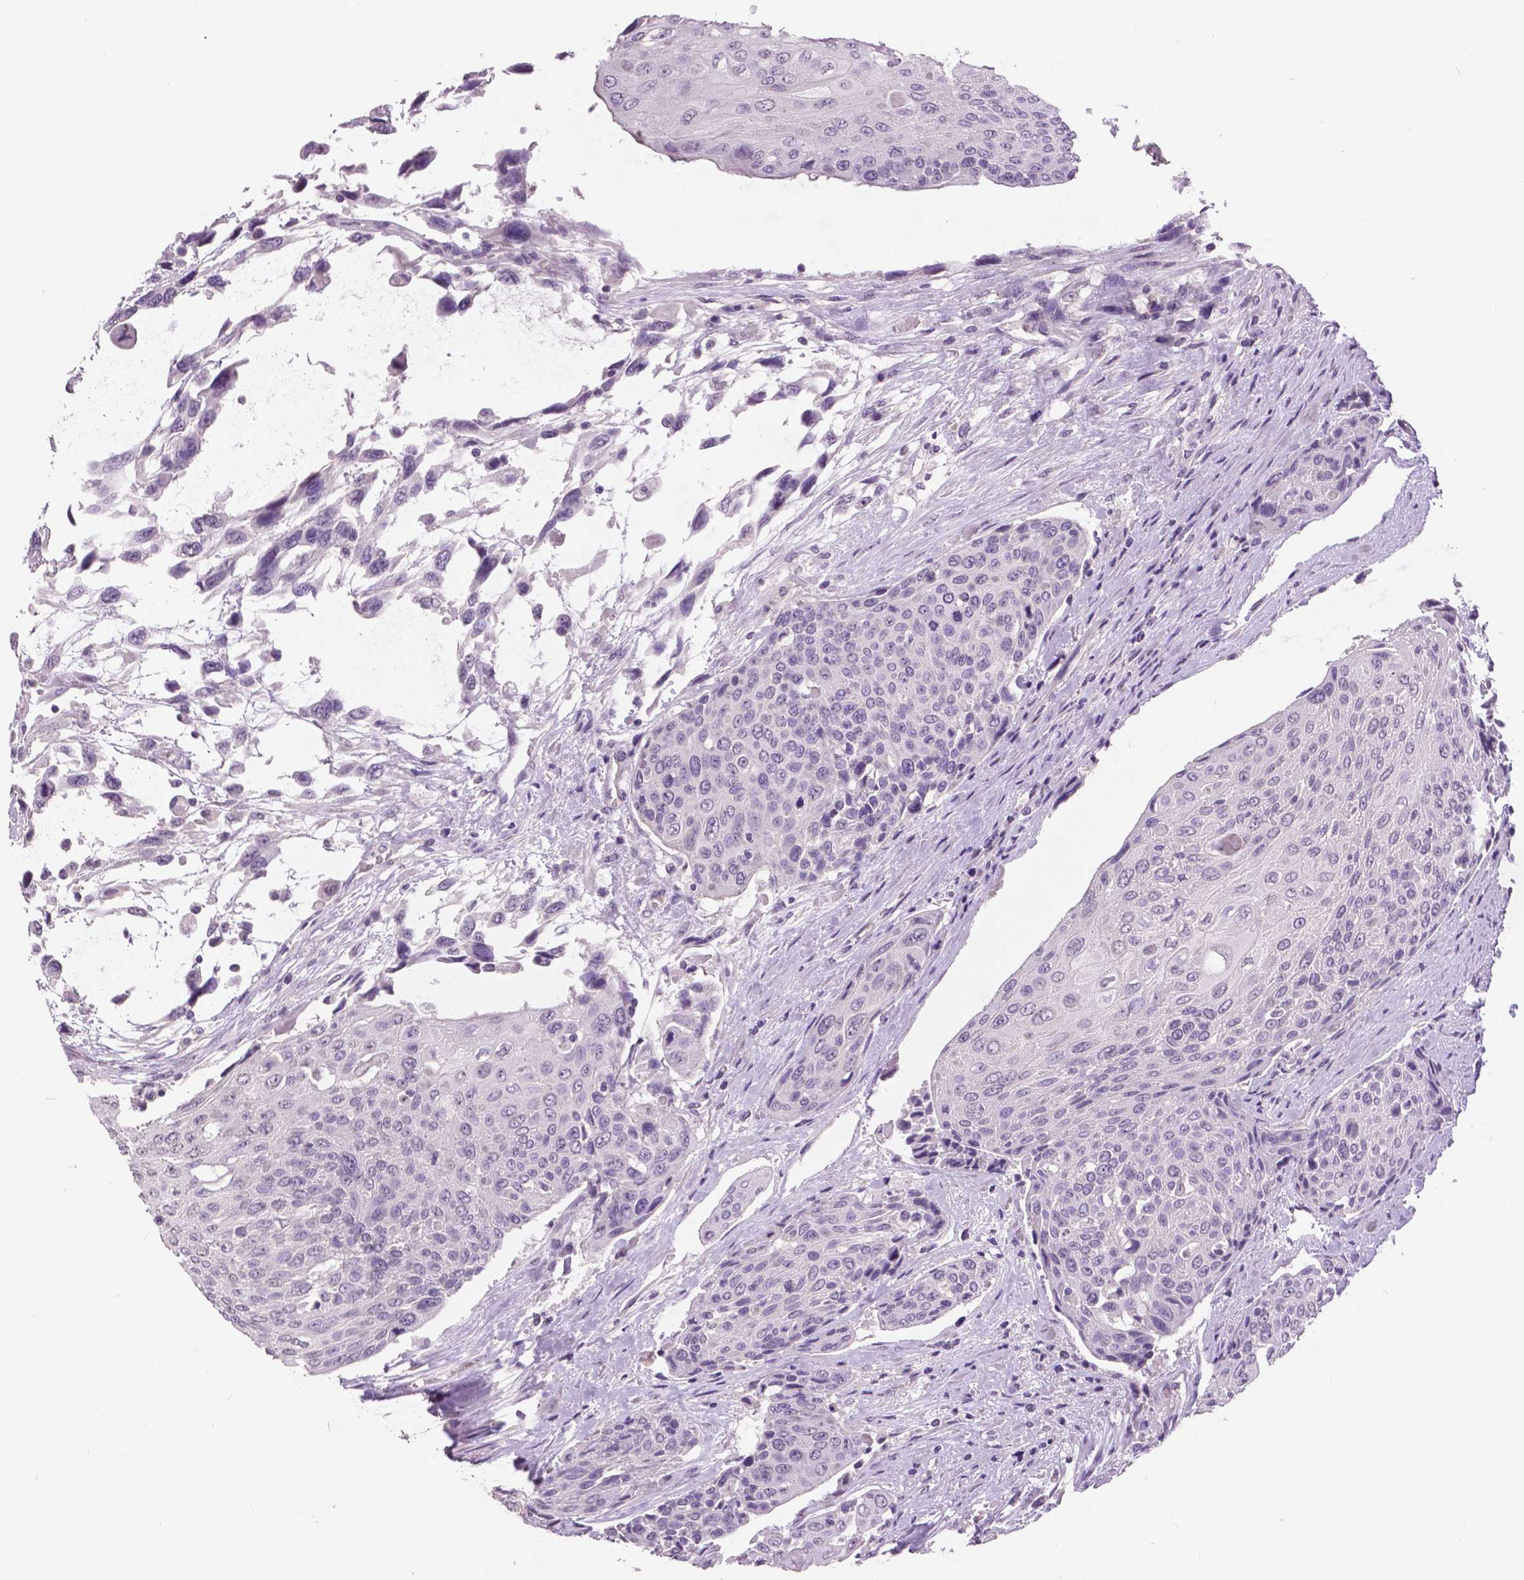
{"staining": {"intensity": "negative", "quantity": "none", "location": "none"}, "tissue": "urothelial cancer", "cell_type": "Tumor cells", "image_type": "cancer", "snomed": [{"axis": "morphology", "description": "Urothelial carcinoma, High grade"}, {"axis": "topography", "description": "Urinary bladder"}], "caption": "Urothelial cancer stained for a protein using immunohistochemistry (IHC) demonstrates no staining tumor cells.", "gene": "GRIN2A", "patient": {"sex": "female", "age": 70}}